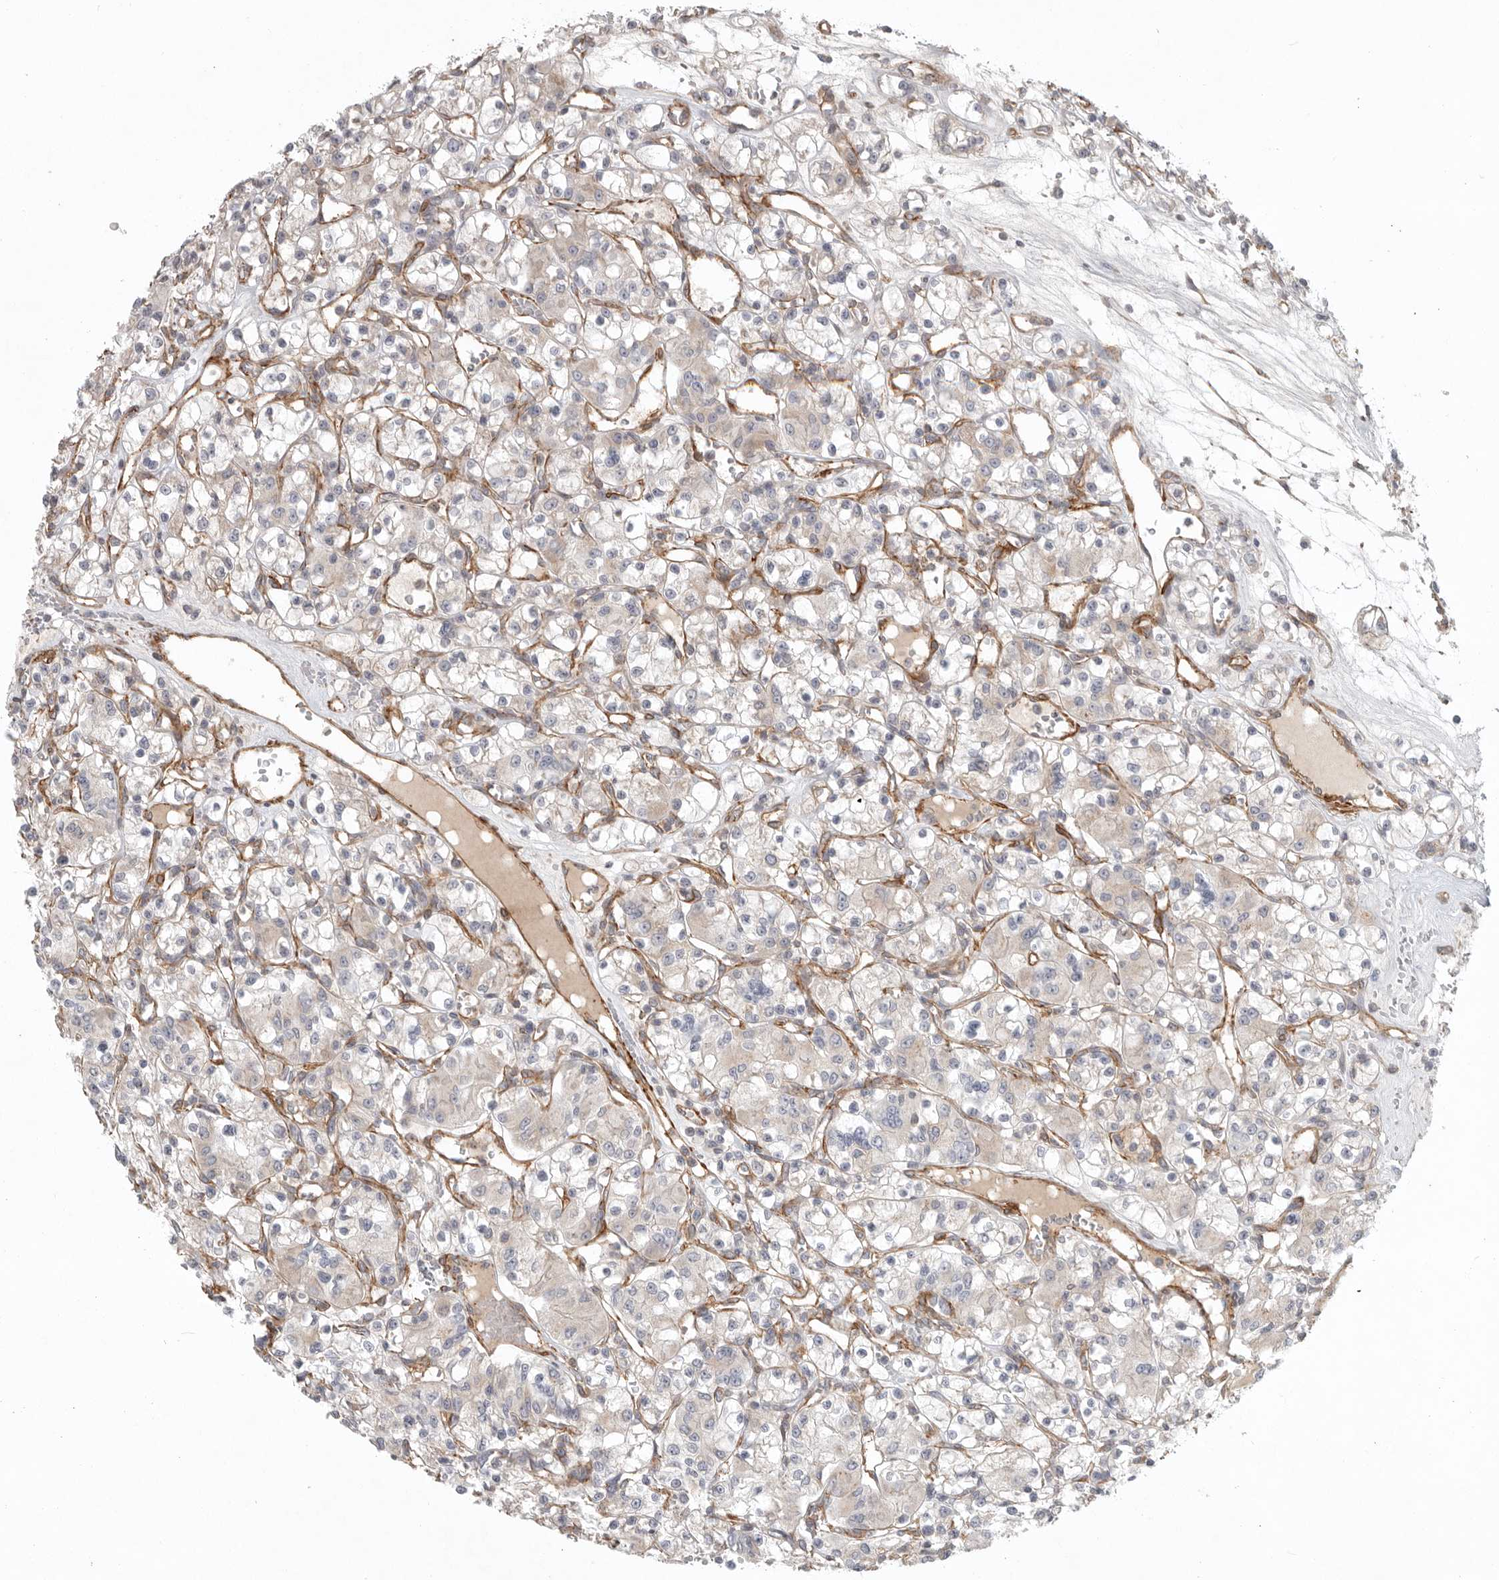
{"staining": {"intensity": "negative", "quantity": "none", "location": "none"}, "tissue": "renal cancer", "cell_type": "Tumor cells", "image_type": "cancer", "snomed": [{"axis": "morphology", "description": "Adenocarcinoma, NOS"}, {"axis": "topography", "description": "Kidney"}], "caption": "A photomicrograph of renal cancer (adenocarcinoma) stained for a protein exhibits no brown staining in tumor cells.", "gene": "LONRF1", "patient": {"sex": "female", "age": 59}}